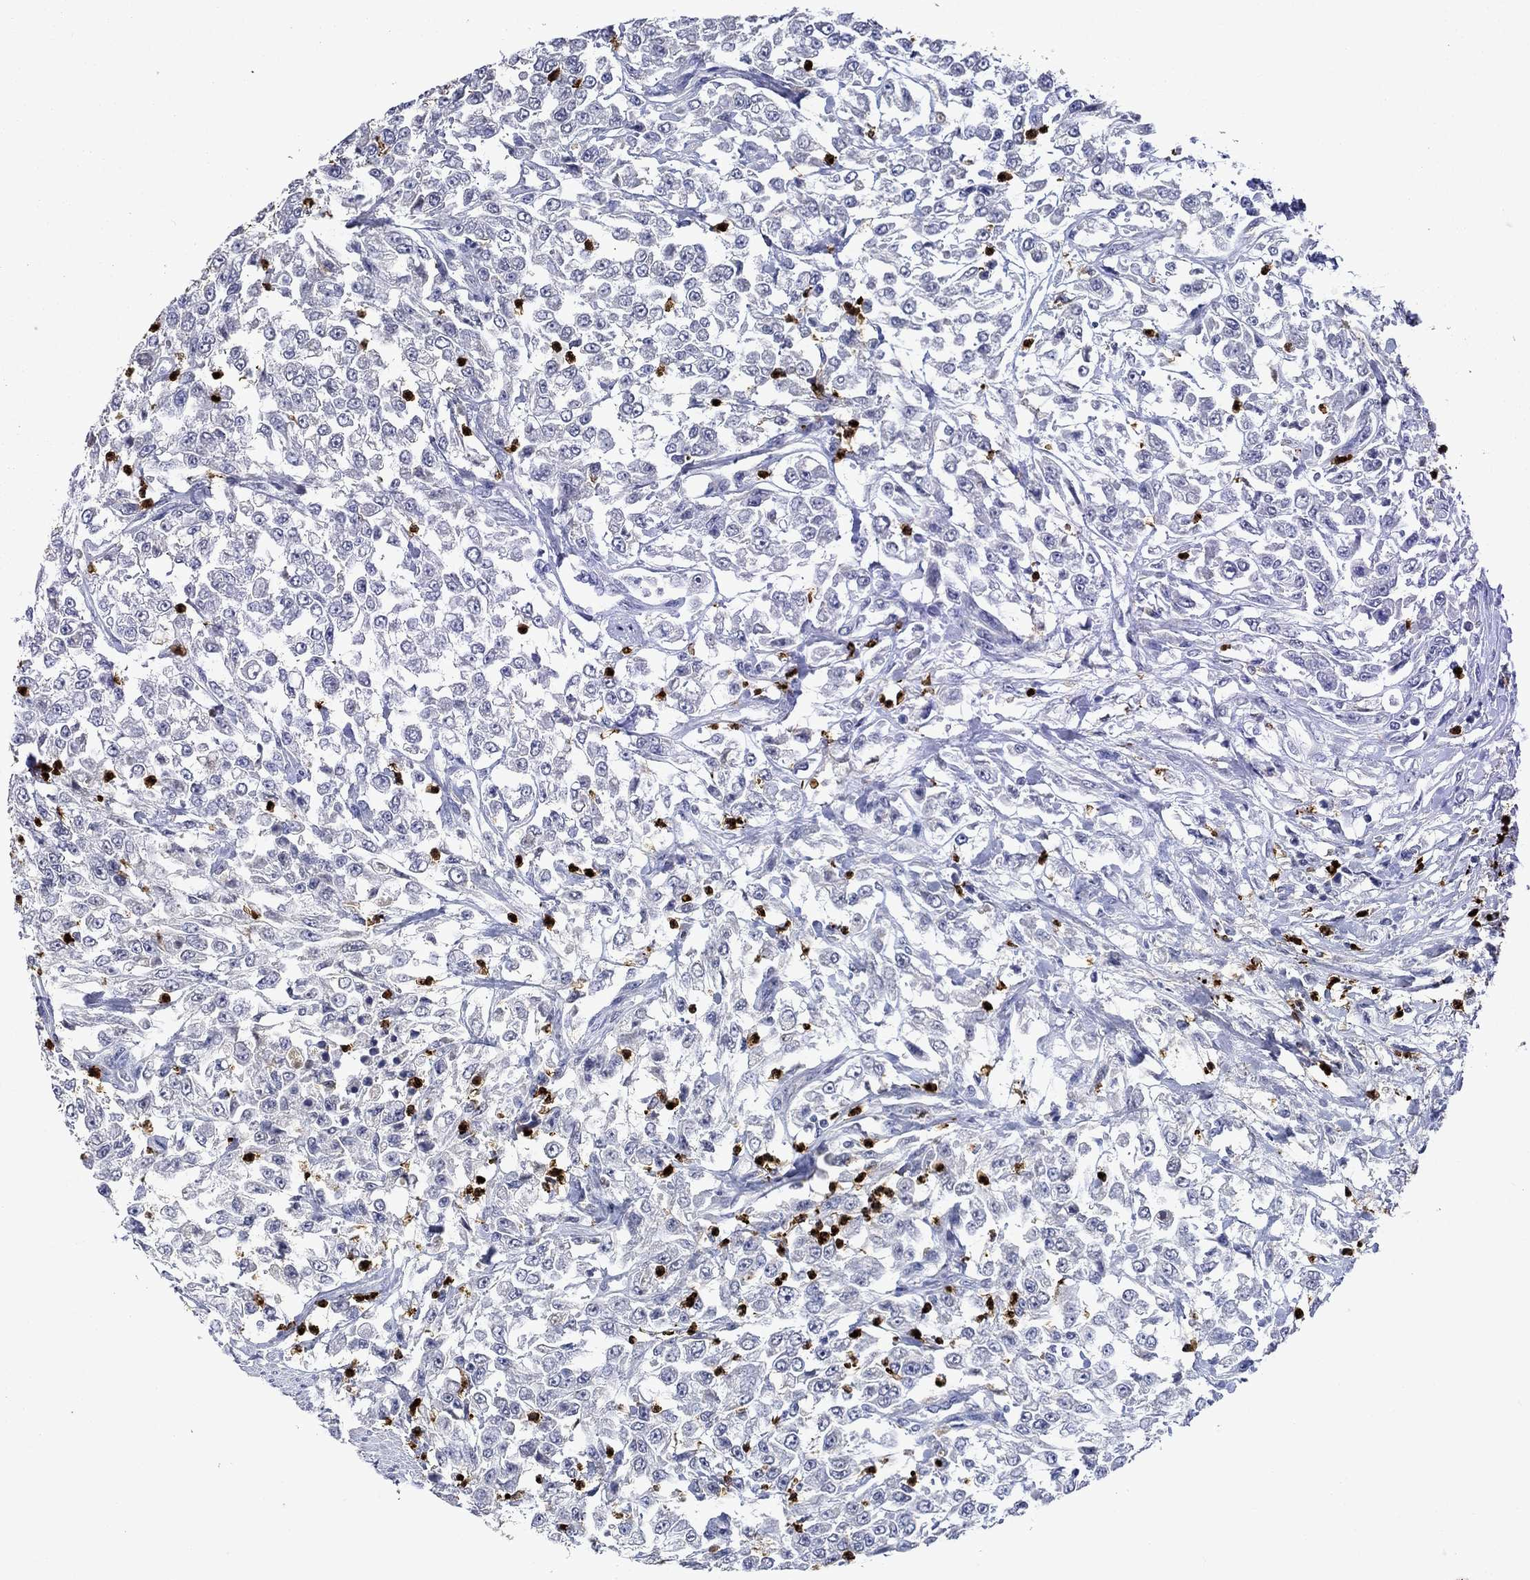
{"staining": {"intensity": "negative", "quantity": "none", "location": "none"}, "tissue": "urothelial cancer", "cell_type": "Tumor cells", "image_type": "cancer", "snomed": [{"axis": "morphology", "description": "Urothelial carcinoma, High grade"}, {"axis": "topography", "description": "Urinary bladder"}], "caption": "Immunohistochemical staining of high-grade urothelial carcinoma reveals no significant expression in tumor cells.", "gene": "IRF5", "patient": {"sex": "male", "age": 46}}